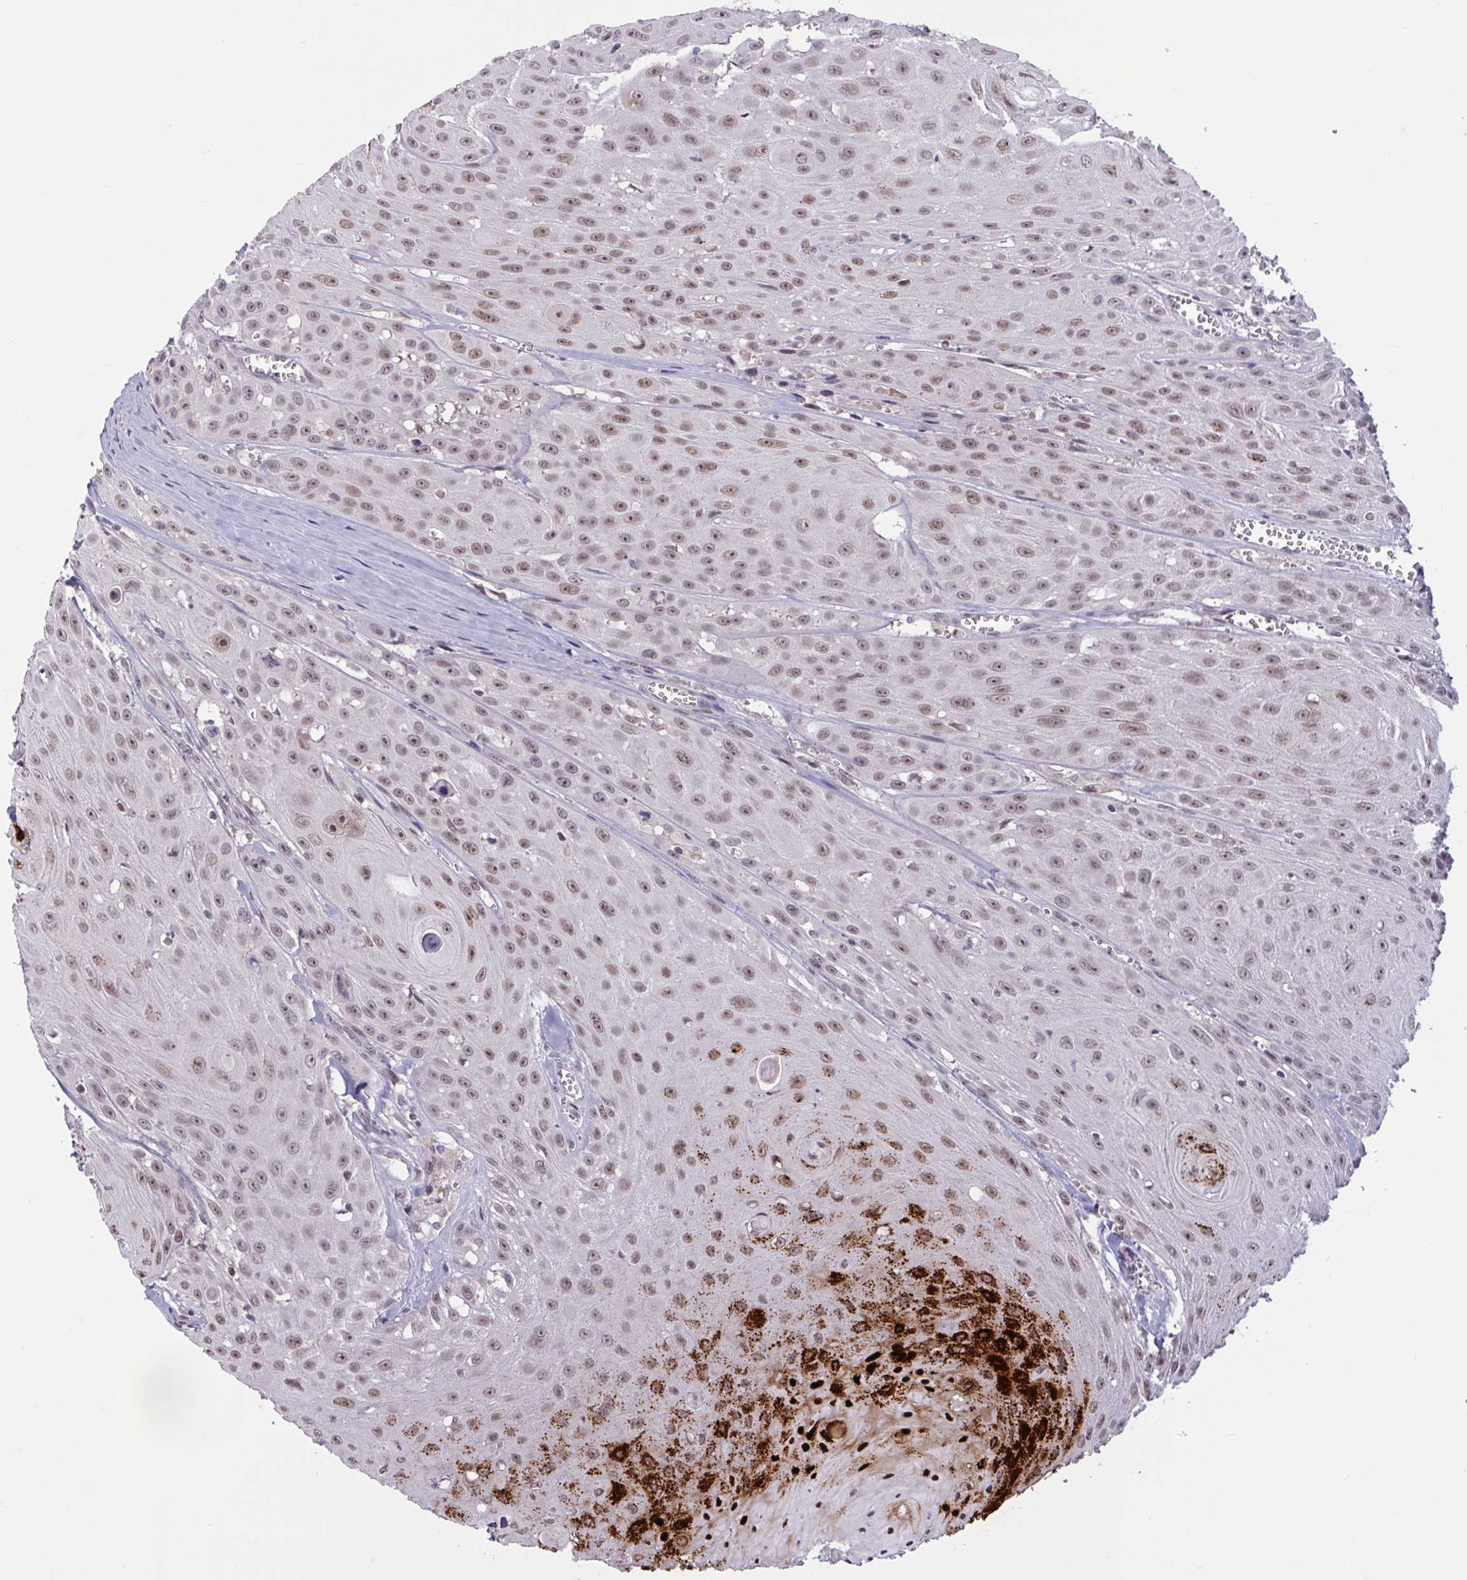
{"staining": {"intensity": "strong", "quantity": "<25%", "location": "cytoplasmic/membranous,nuclear"}, "tissue": "head and neck cancer", "cell_type": "Tumor cells", "image_type": "cancer", "snomed": [{"axis": "morphology", "description": "Squamous cell carcinoma, NOS"}, {"axis": "topography", "description": "Oral tissue"}, {"axis": "topography", "description": "Head-Neck"}], "caption": "This histopathology image reveals head and neck cancer (squamous cell carcinoma) stained with immunohistochemistry (IHC) to label a protein in brown. The cytoplasmic/membranous and nuclear of tumor cells show strong positivity for the protein. Nuclei are counter-stained blue.", "gene": "ZNF414", "patient": {"sex": "male", "age": 81}}